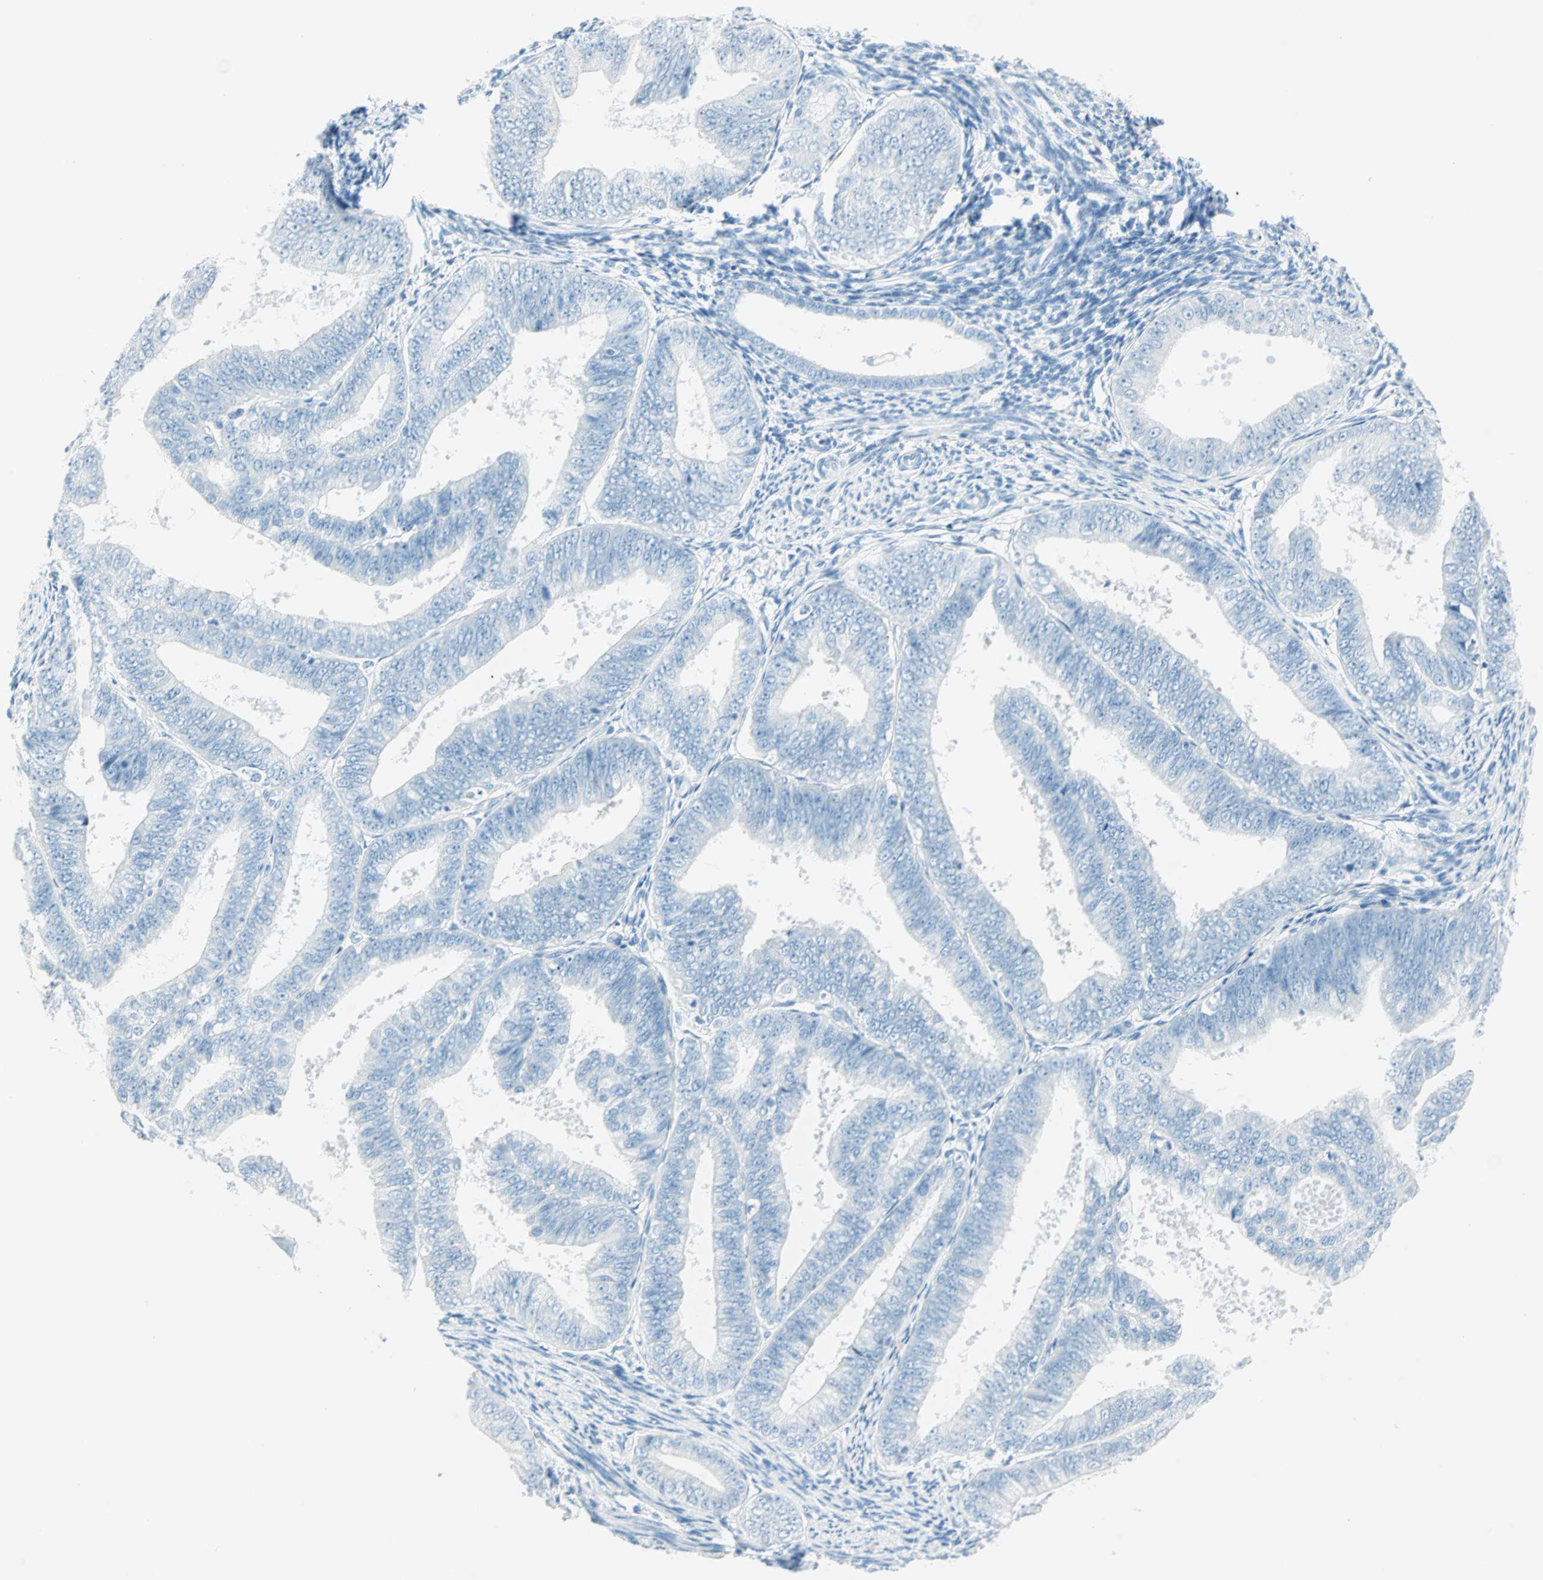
{"staining": {"intensity": "negative", "quantity": "none", "location": "none"}, "tissue": "endometrial cancer", "cell_type": "Tumor cells", "image_type": "cancer", "snomed": [{"axis": "morphology", "description": "Adenocarcinoma, NOS"}, {"axis": "topography", "description": "Endometrium"}], "caption": "This is an IHC photomicrograph of adenocarcinoma (endometrial). There is no staining in tumor cells.", "gene": "NES", "patient": {"sex": "female", "age": 63}}